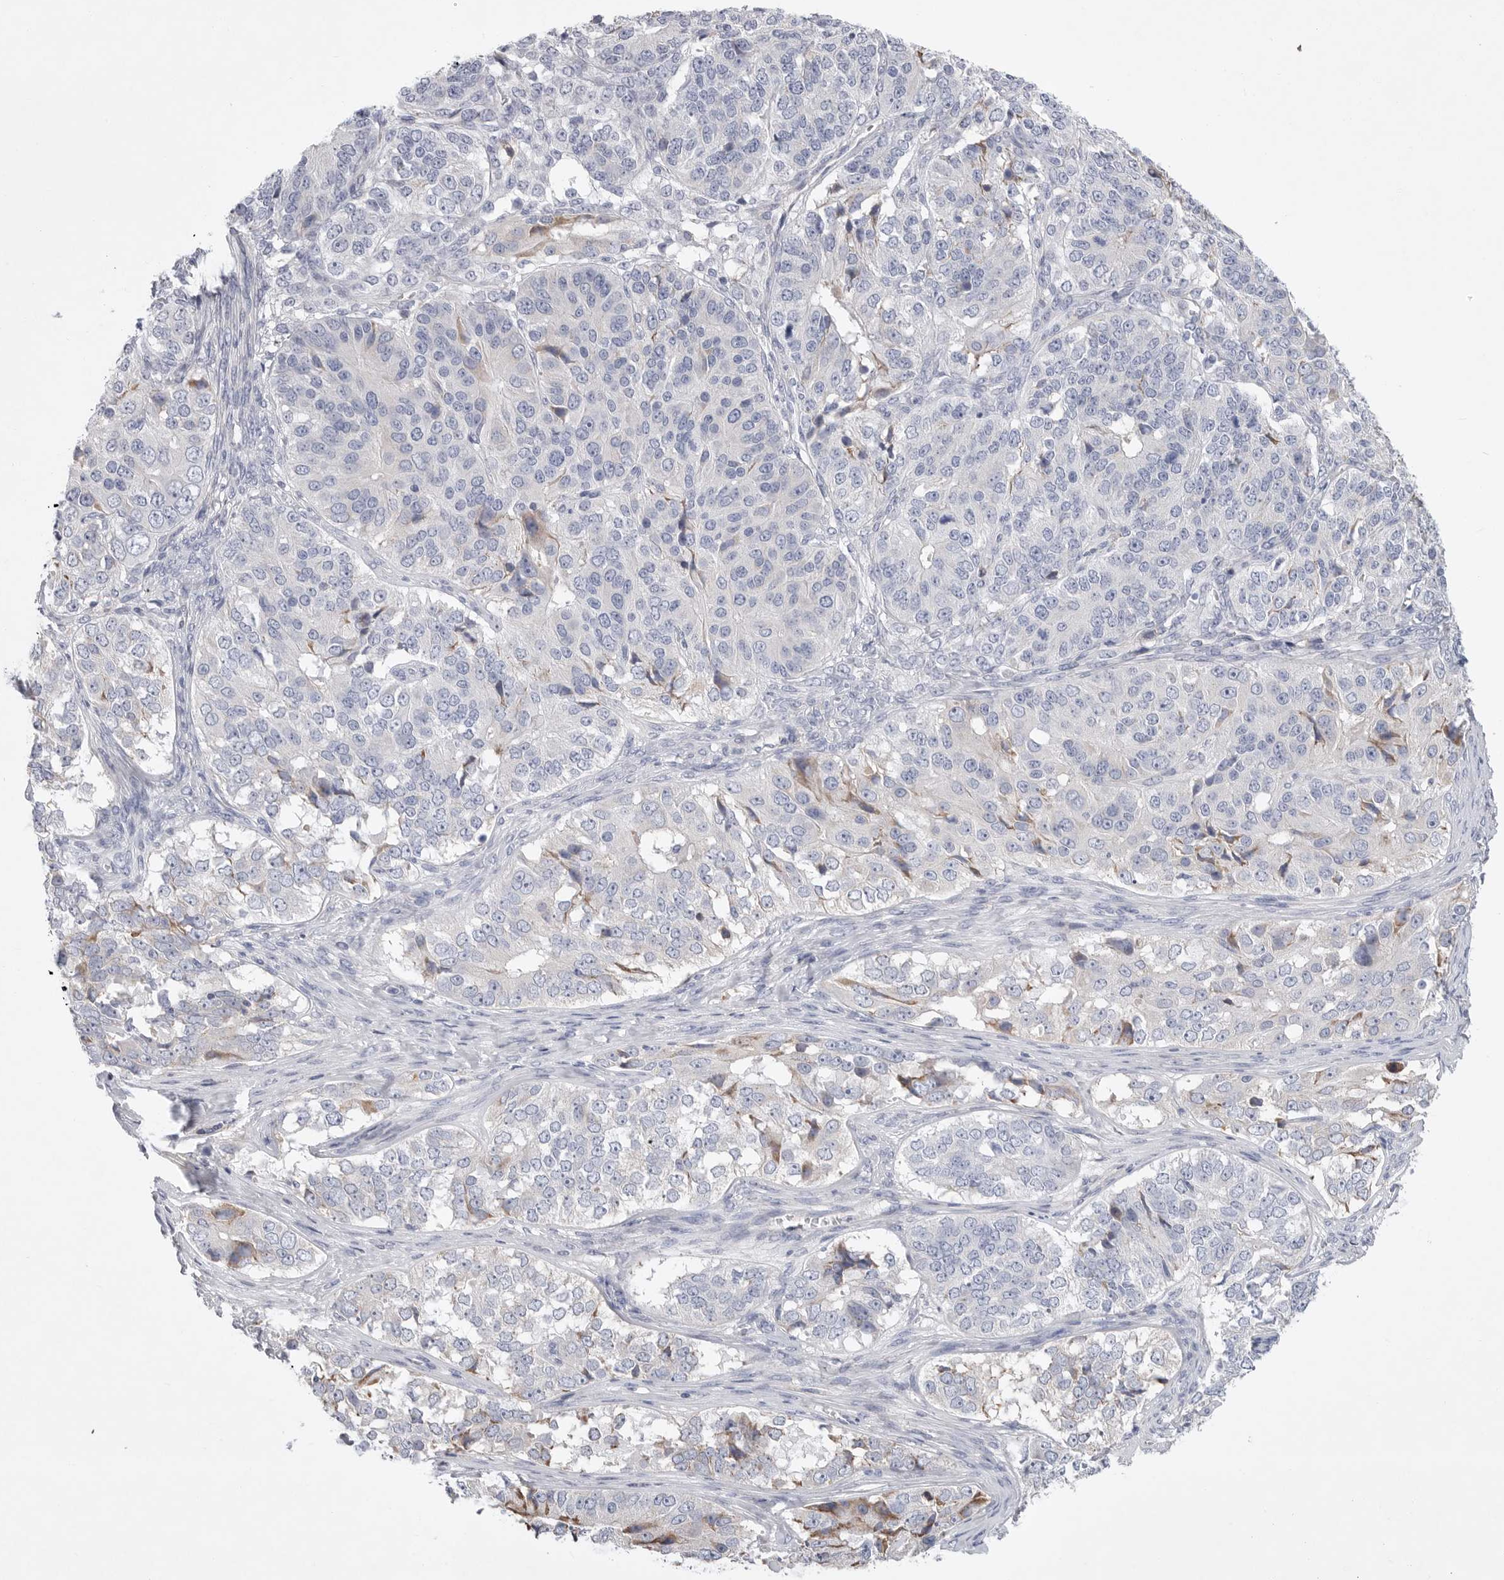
{"staining": {"intensity": "moderate", "quantity": "<25%", "location": "cytoplasmic/membranous"}, "tissue": "ovarian cancer", "cell_type": "Tumor cells", "image_type": "cancer", "snomed": [{"axis": "morphology", "description": "Carcinoma, endometroid"}, {"axis": "topography", "description": "Ovary"}], "caption": "This micrograph shows ovarian endometroid carcinoma stained with immunohistochemistry to label a protein in brown. The cytoplasmic/membranous of tumor cells show moderate positivity for the protein. Nuclei are counter-stained blue.", "gene": "CAMK2B", "patient": {"sex": "female", "age": 51}}